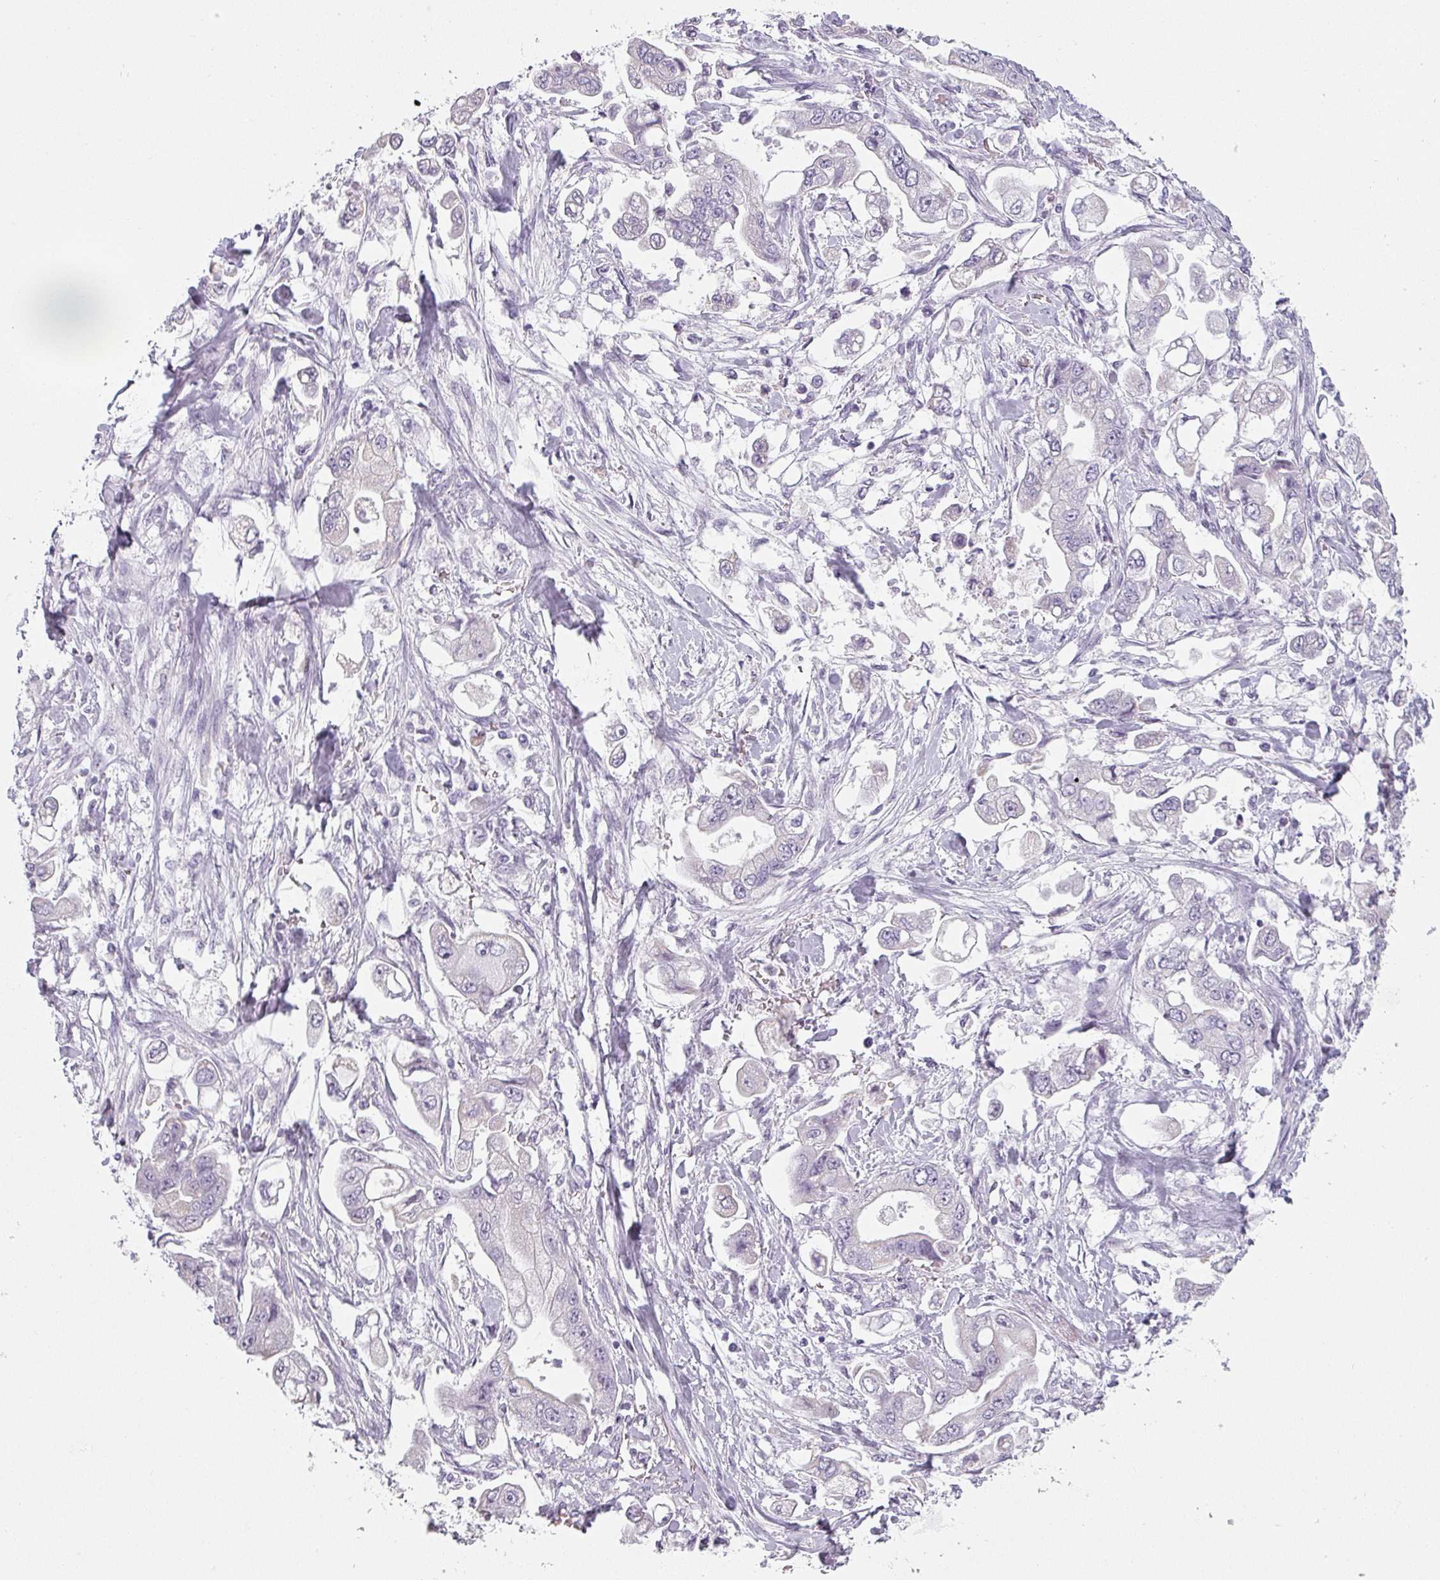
{"staining": {"intensity": "negative", "quantity": "none", "location": "none"}, "tissue": "stomach cancer", "cell_type": "Tumor cells", "image_type": "cancer", "snomed": [{"axis": "morphology", "description": "Adenocarcinoma, NOS"}, {"axis": "topography", "description": "Stomach"}], "caption": "Stomach cancer stained for a protein using immunohistochemistry reveals no staining tumor cells.", "gene": "SFTPA1", "patient": {"sex": "male", "age": 62}}